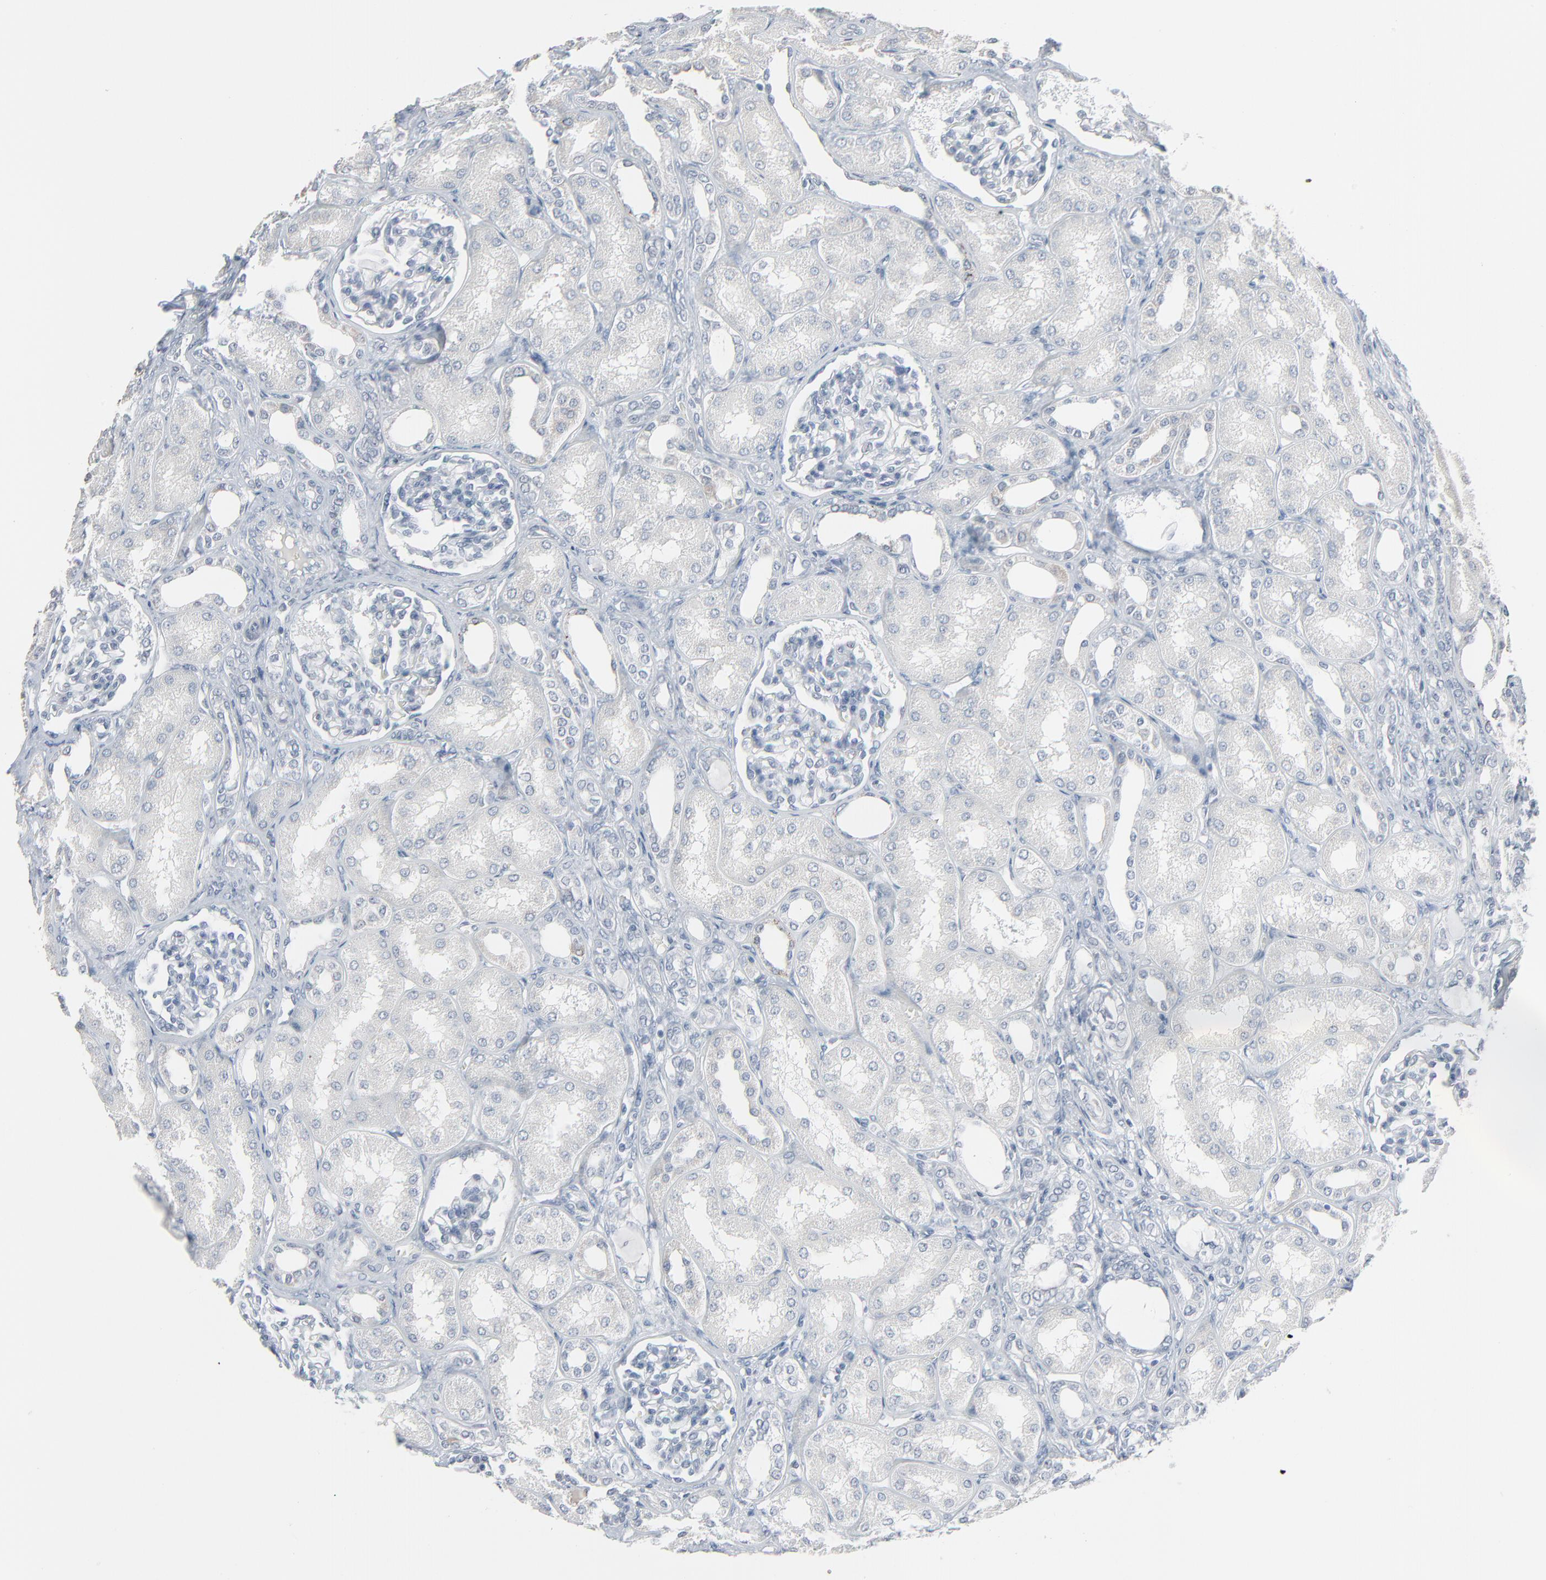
{"staining": {"intensity": "negative", "quantity": "none", "location": "none"}, "tissue": "kidney", "cell_type": "Cells in glomeruli", "image_type": "normal", "snomed": [{"axis": "morphology", "description": "Normal tissue, NOS"}, {"axis": "topography", "description": "Kidney"}], "caption": "Kidney stained for a protein using immunohistochemistry (IHC) shows no staining cells in glomeruli.", "gene": "SAGE1", "patient": {"sex": "male", "age": 7}}